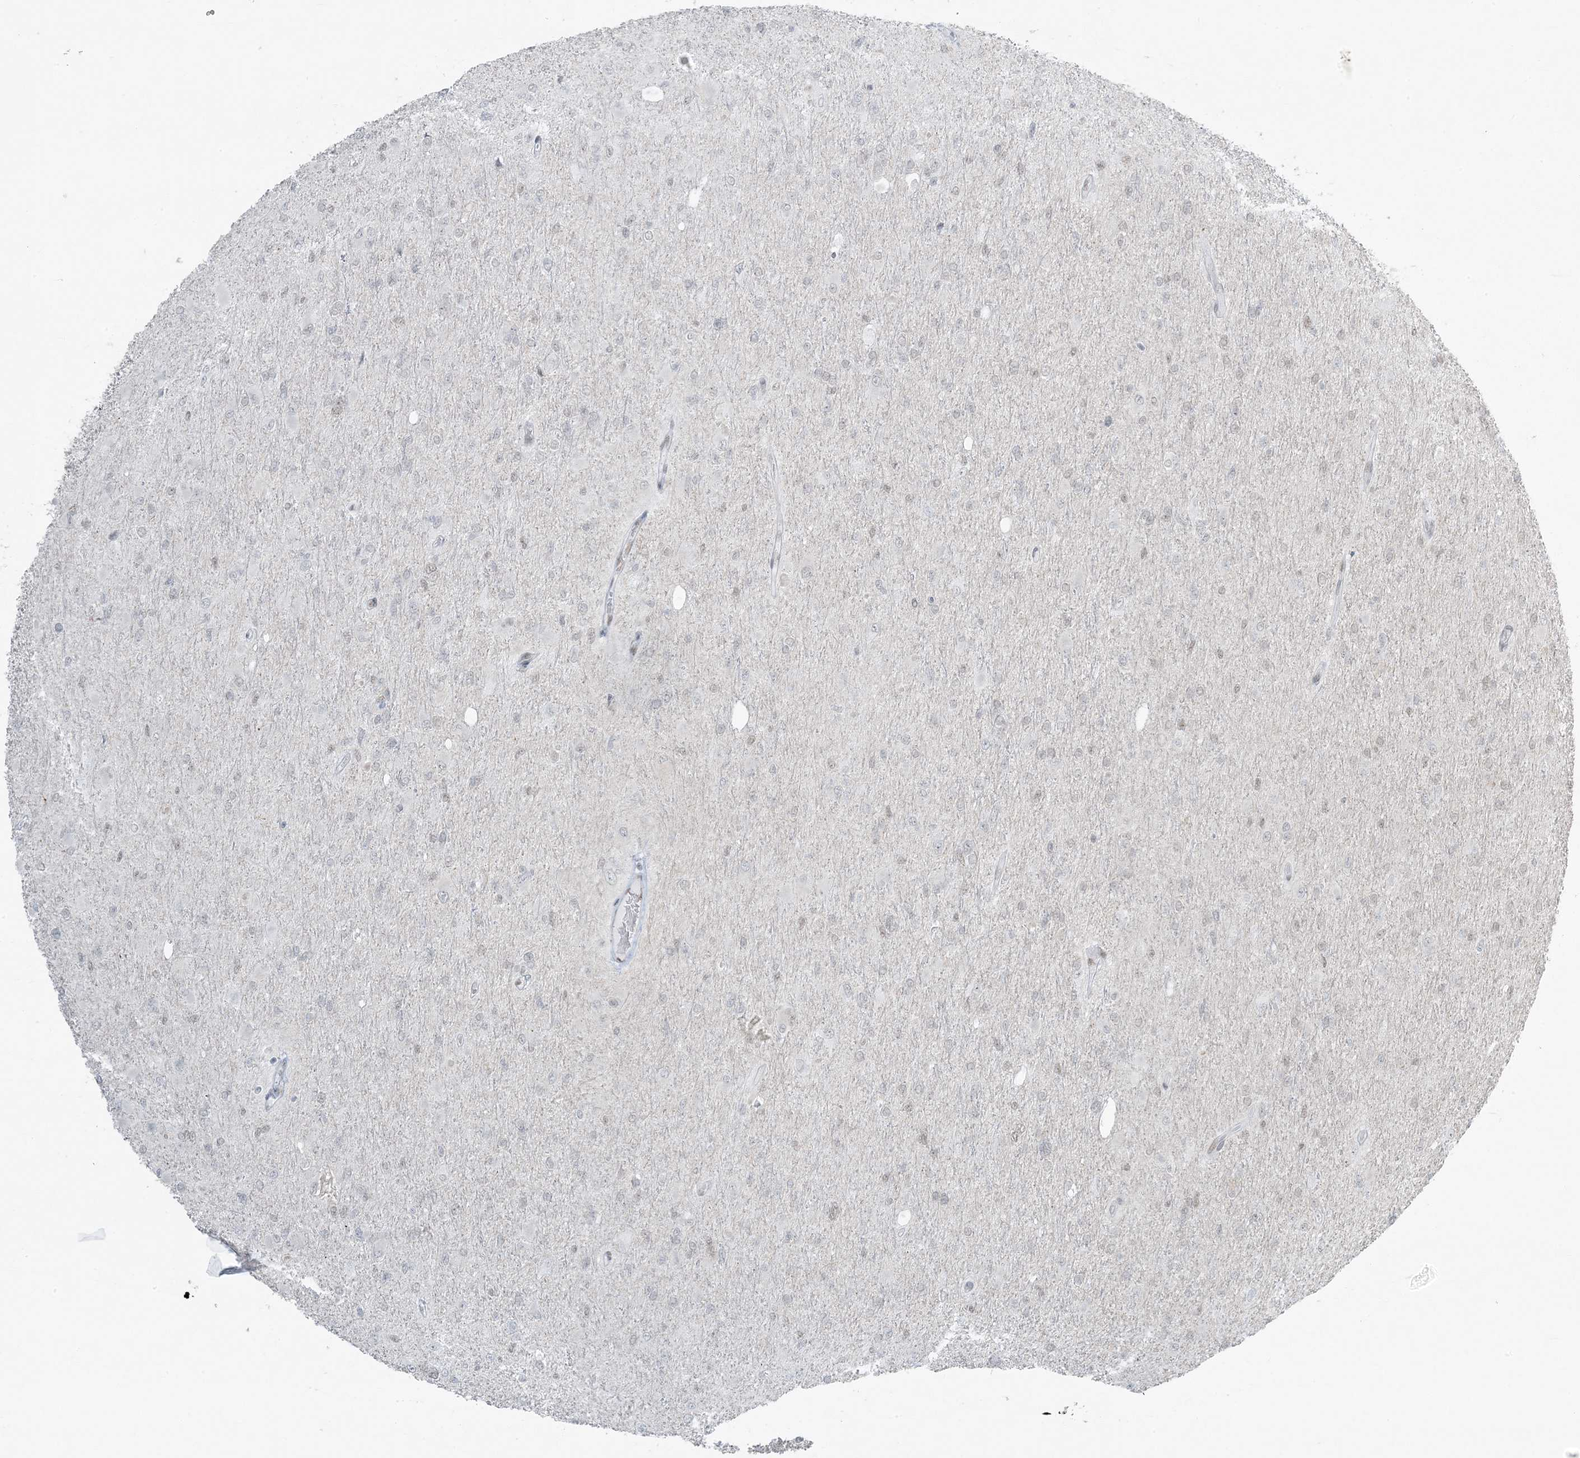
{"staining": {"intensity": "negative", "quantity": "none", "location": "none"}, "tissue": "glioma", "cell_type": "Tumor cells", "image_type": "cancer", "snomed": [{"axis": "morphology", "description": "Glioma, malignant, High grade"}, {"axis": "topography", "description": "Cerebral cortex"}], "caption": "High magnification brightfield microscopy of malignant high-grade glioma stained with DAB (brown) and counterstained with hematoxylin (blue): tumor cells show no significant staining.", "gene": "ZNF787", "patient": {"sex": "female", "age": 36}}